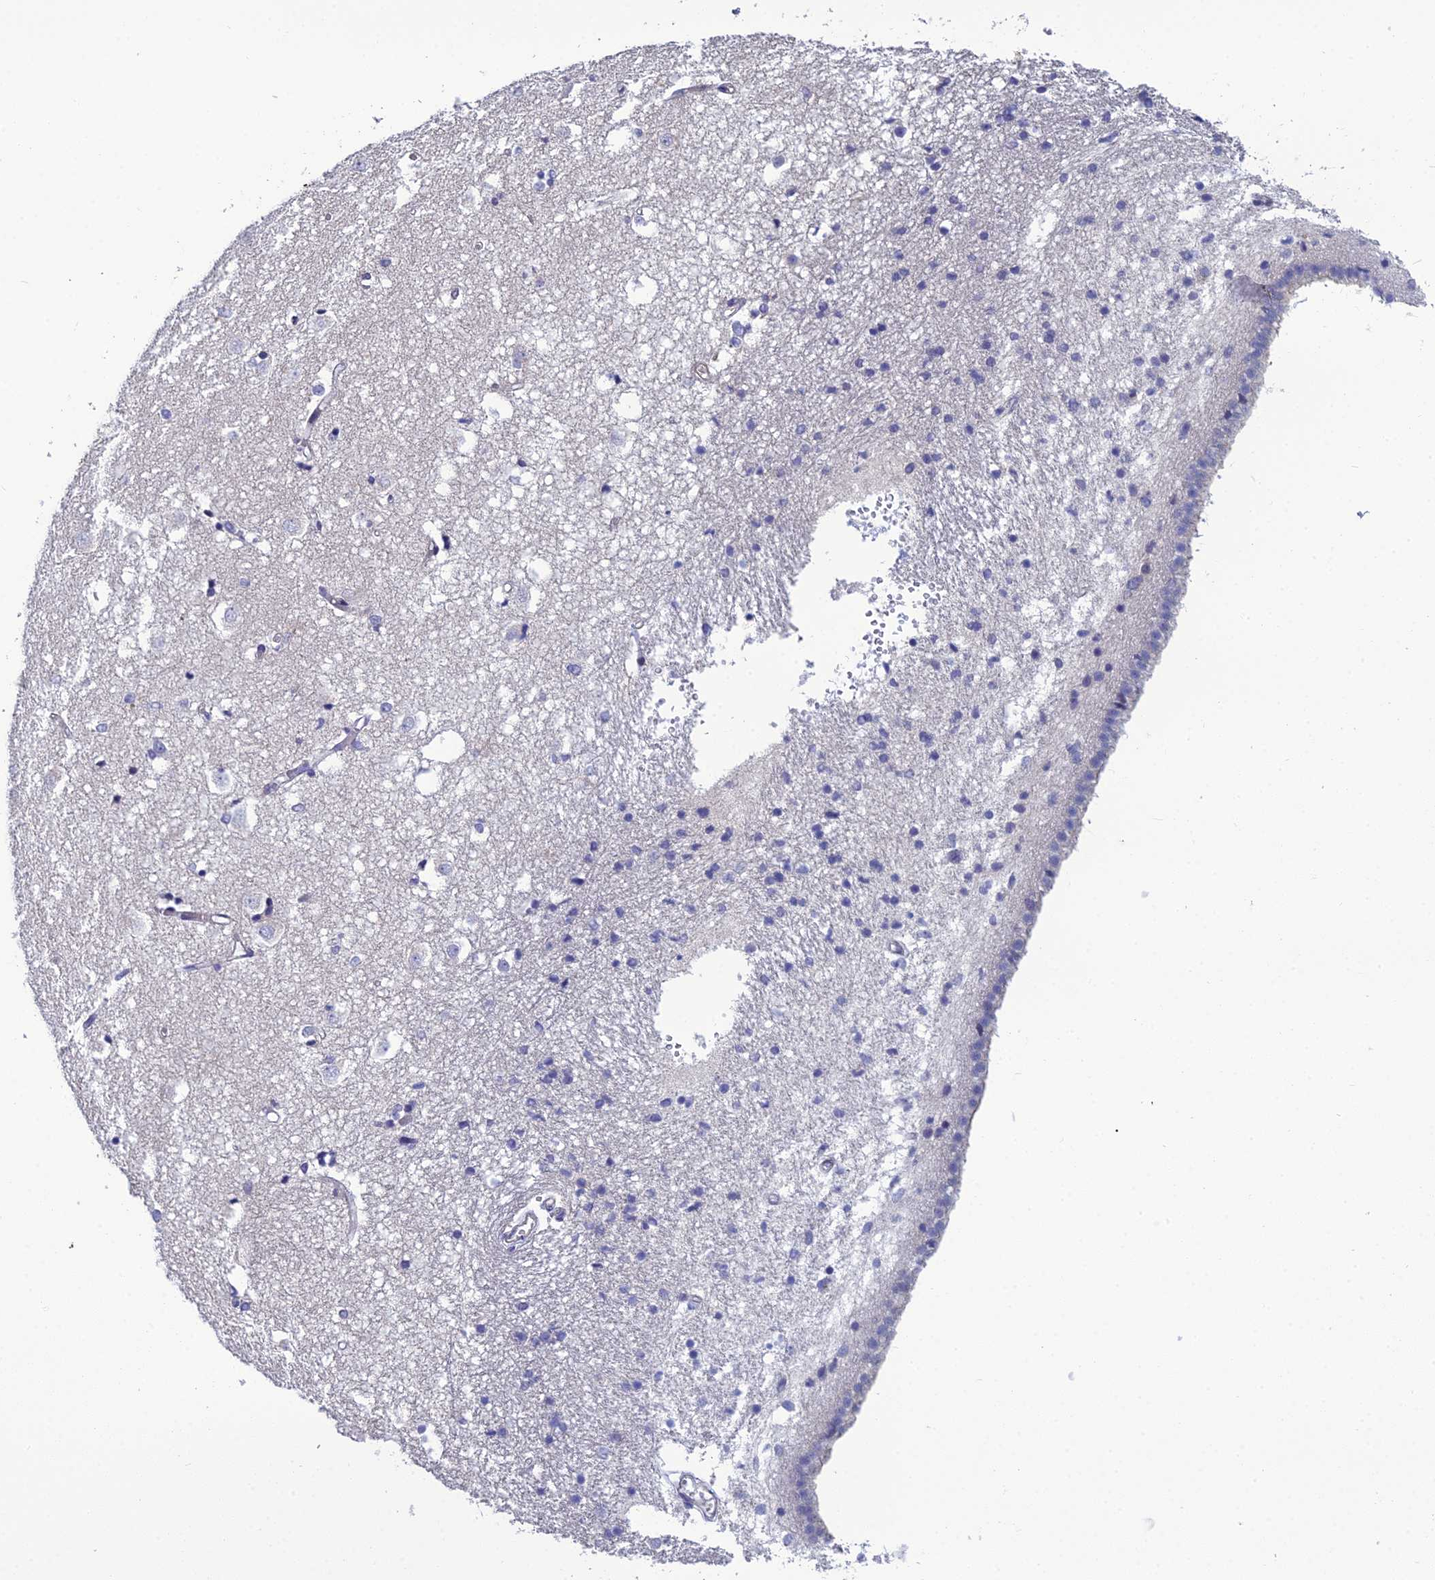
{"staining": {"intensity": "negative", "quantity": "none", "location": "none"}, "tissue": "caudate", "cell_type": "Glial cells", "image_type": "normal", "snomed": [{"axis": "morphology", "description": "Normal tissue, NOS"}, {"axis": "topography", "description": "Lateral ventricle wall"}], "caption": "The immunohistochemistry (IHC) photomicrograph has no significant staining in glial cells of caudate. (DAB (3,3'-diaminobenzidine) immunohistochemistry (IHC), high magnification).", "gene": "LZTS2", "patient": {"sex": "male", "age": 45}}